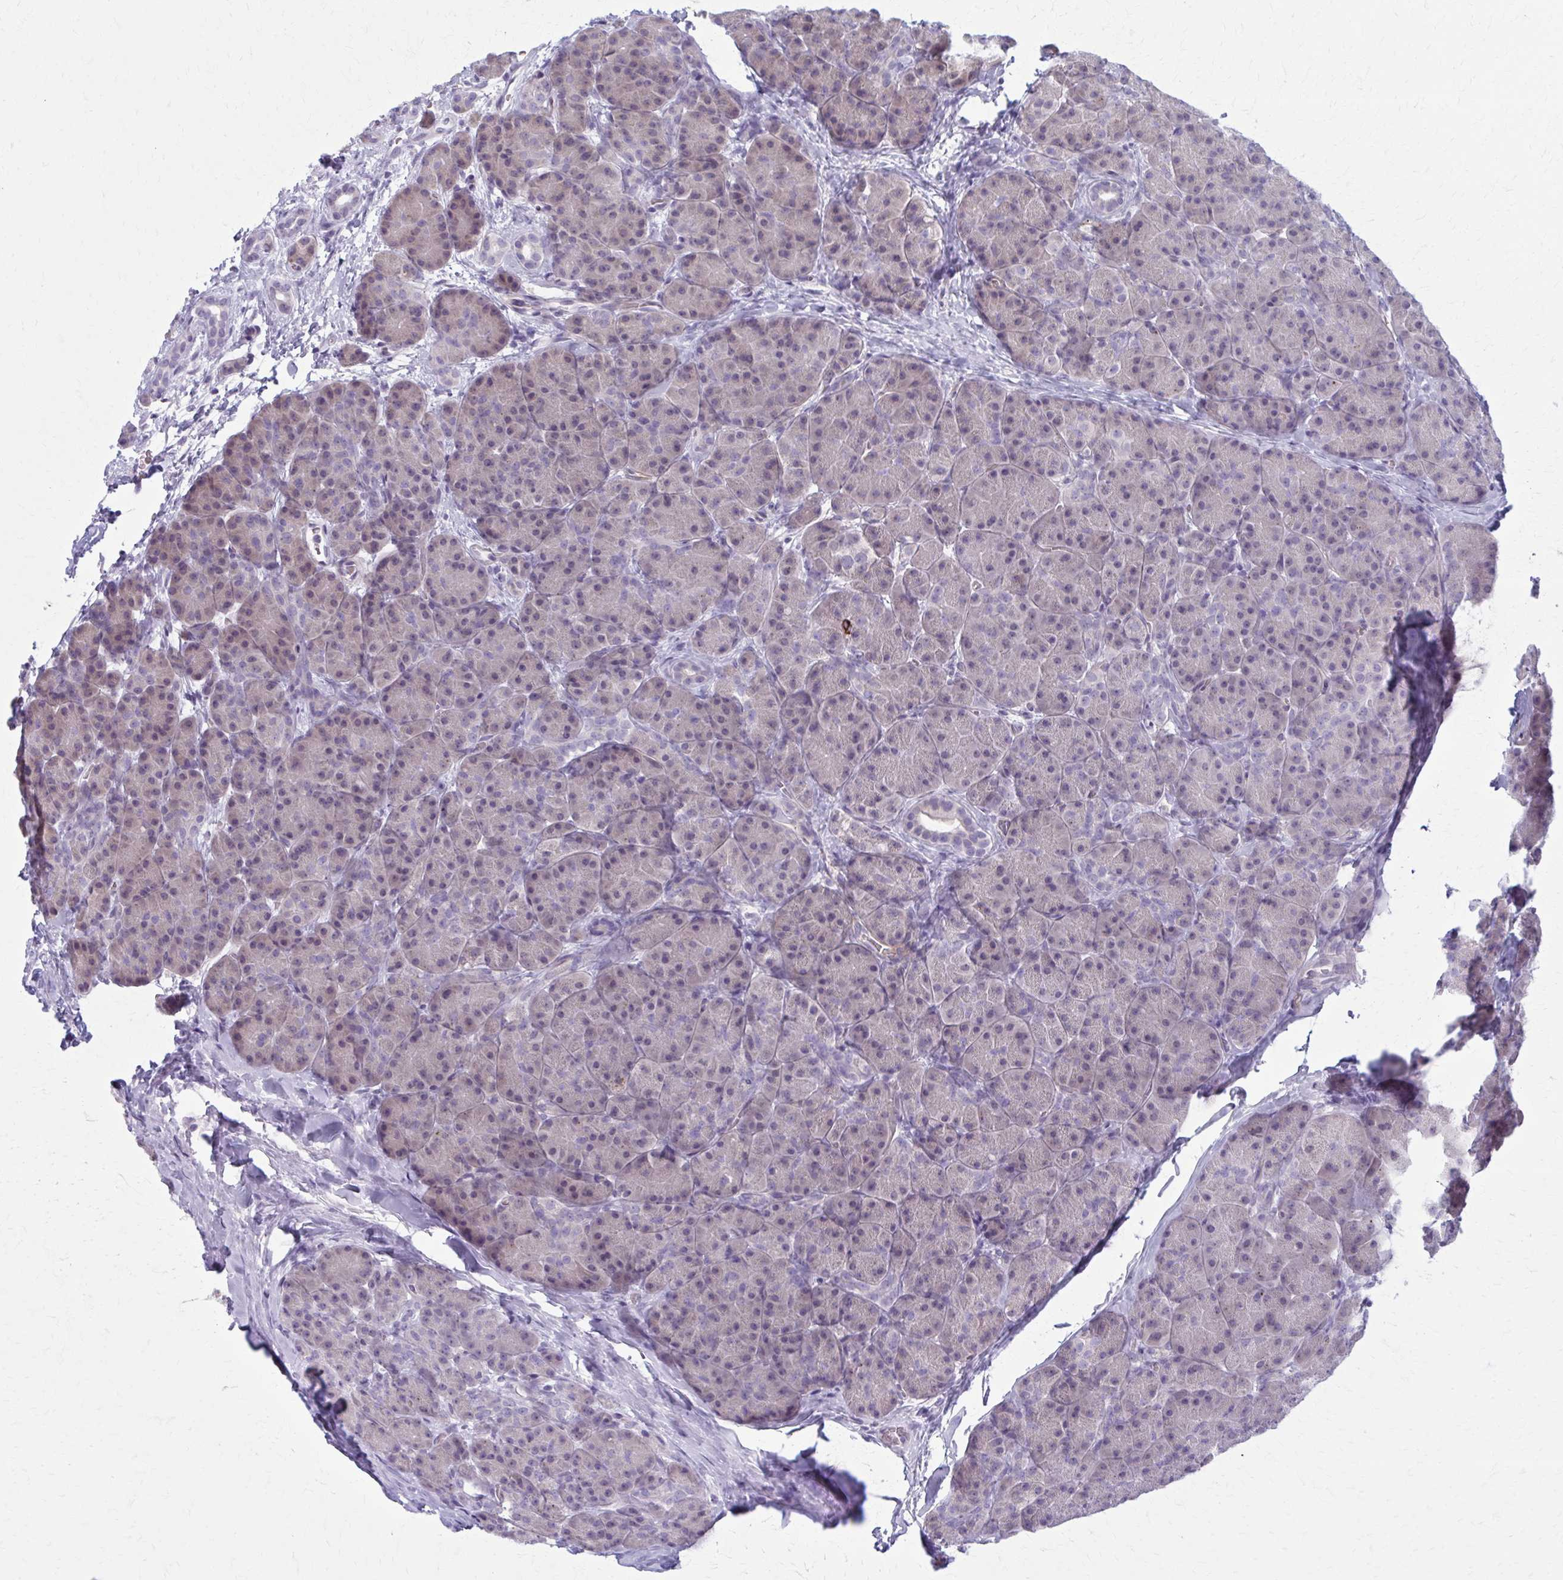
{"staining": {"intensity": "weak", "quantity": "<25%", "location": "nuclear"}, "tissue": "pancreas", "cell_type": "Exocrine glandular cells", "image_type": "normal", "snomed": [{"axis": "morphology", "description": "Normal tissue, NOS"}, {"axis": "topography", "description": "Pancreas"}], "caption": "Pancreas stained for a protein using immunohistochemistry (IHC) exhibits no expression exocrine glandular cells.", "gene": "CD38", "patient": {"sex": "male", "age": 57}}